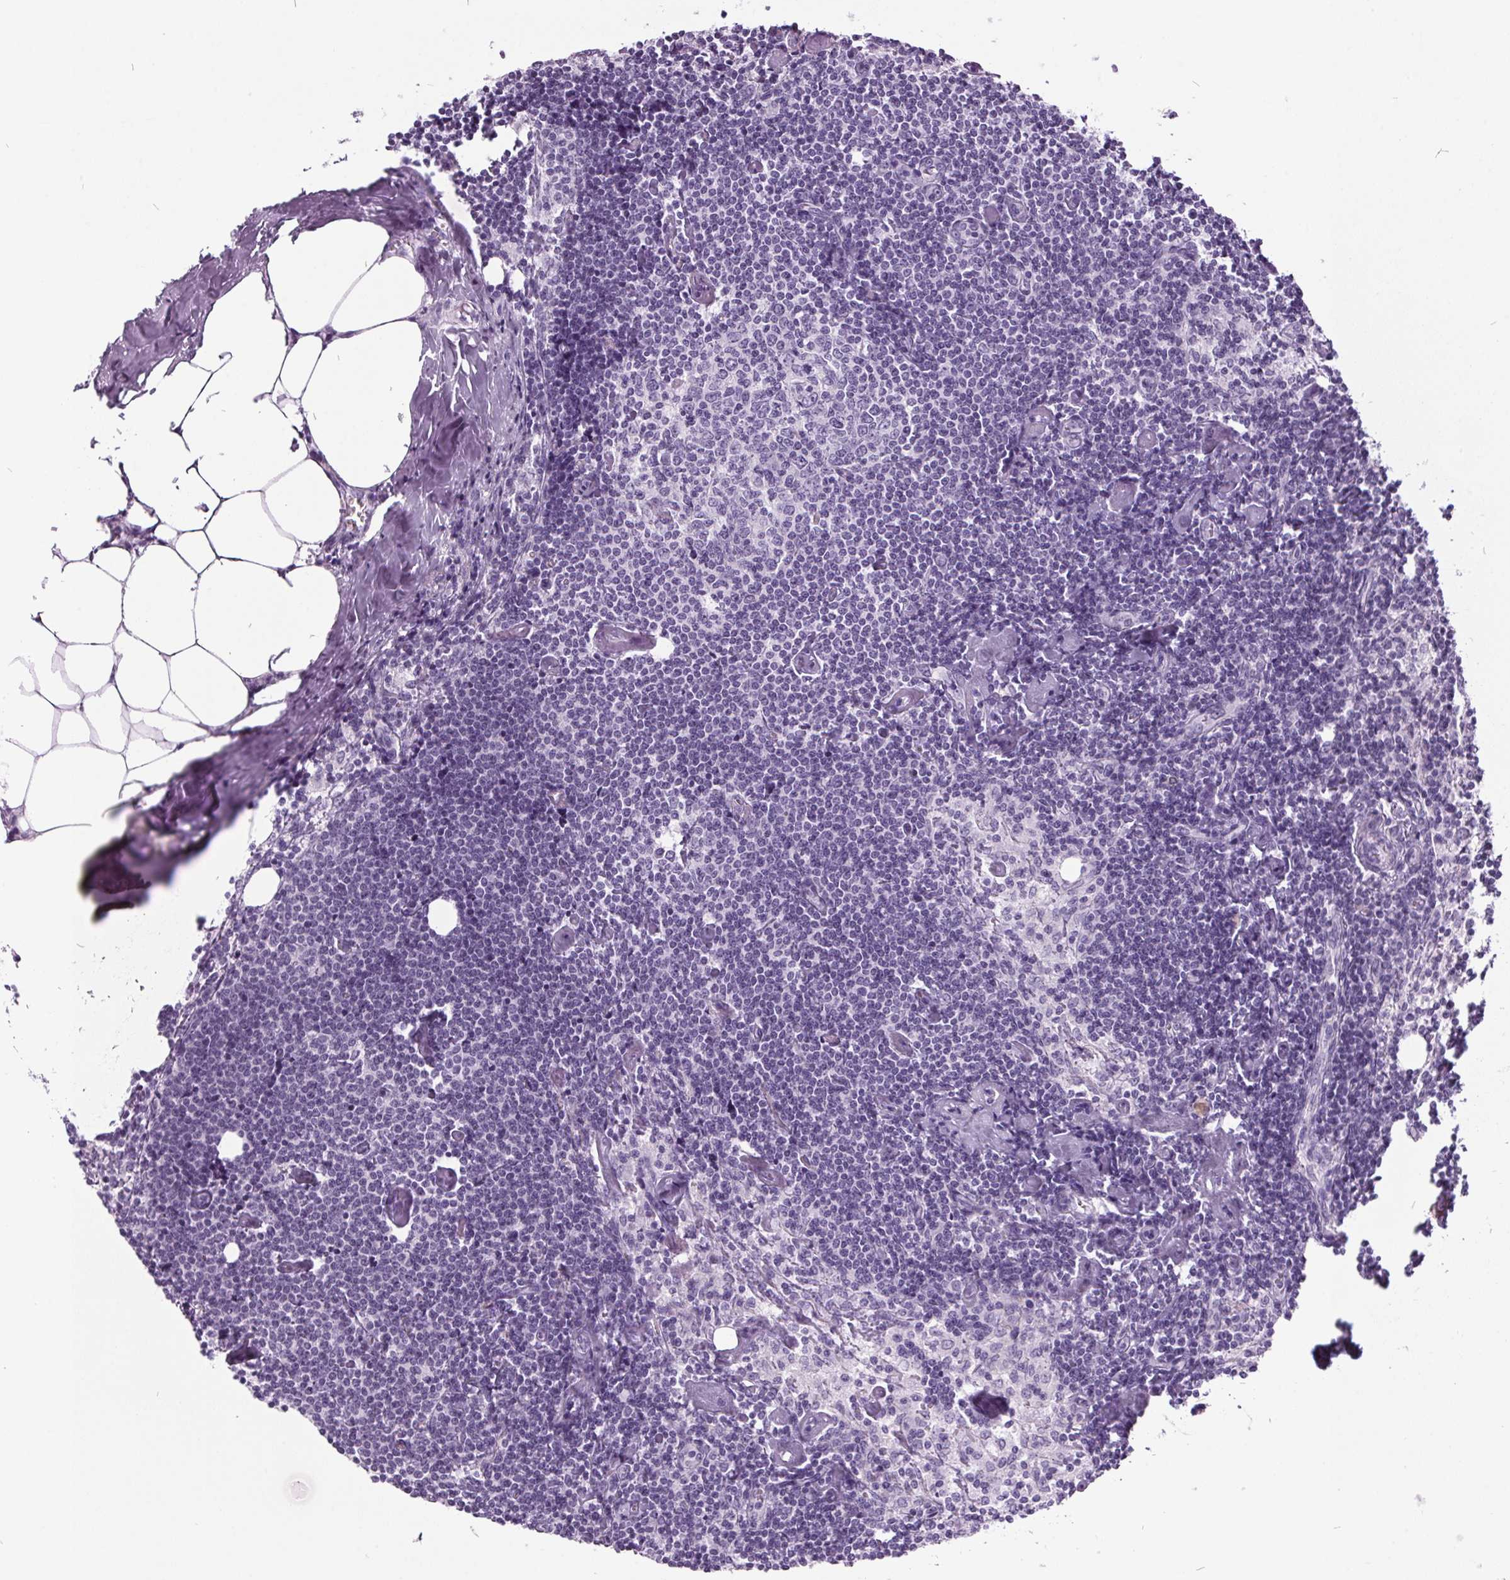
{"staining": {"intensity": "negative", "quantity": "none", "location": "none"}, "tissue": "lymph node", "cell_type": "Germinal center cells", "image_type": "normal", "snomed": [{"axis": "morphology", "description": "Normal tissue, NOS"}, {"axis": "topography", "description": "Lymph node"}], "caption": "Immunohistochemistry histopathology image of benign human lymph node stained for a protein (brown), which exhibits no expression in germinal center cells. (Brightfield microscopy of DAB (3,3'-diaminobenzidine) immunohistochemistry at high magnification).", "gene": "ODAD2", "patient": {"sex": "female", "age": 69}}